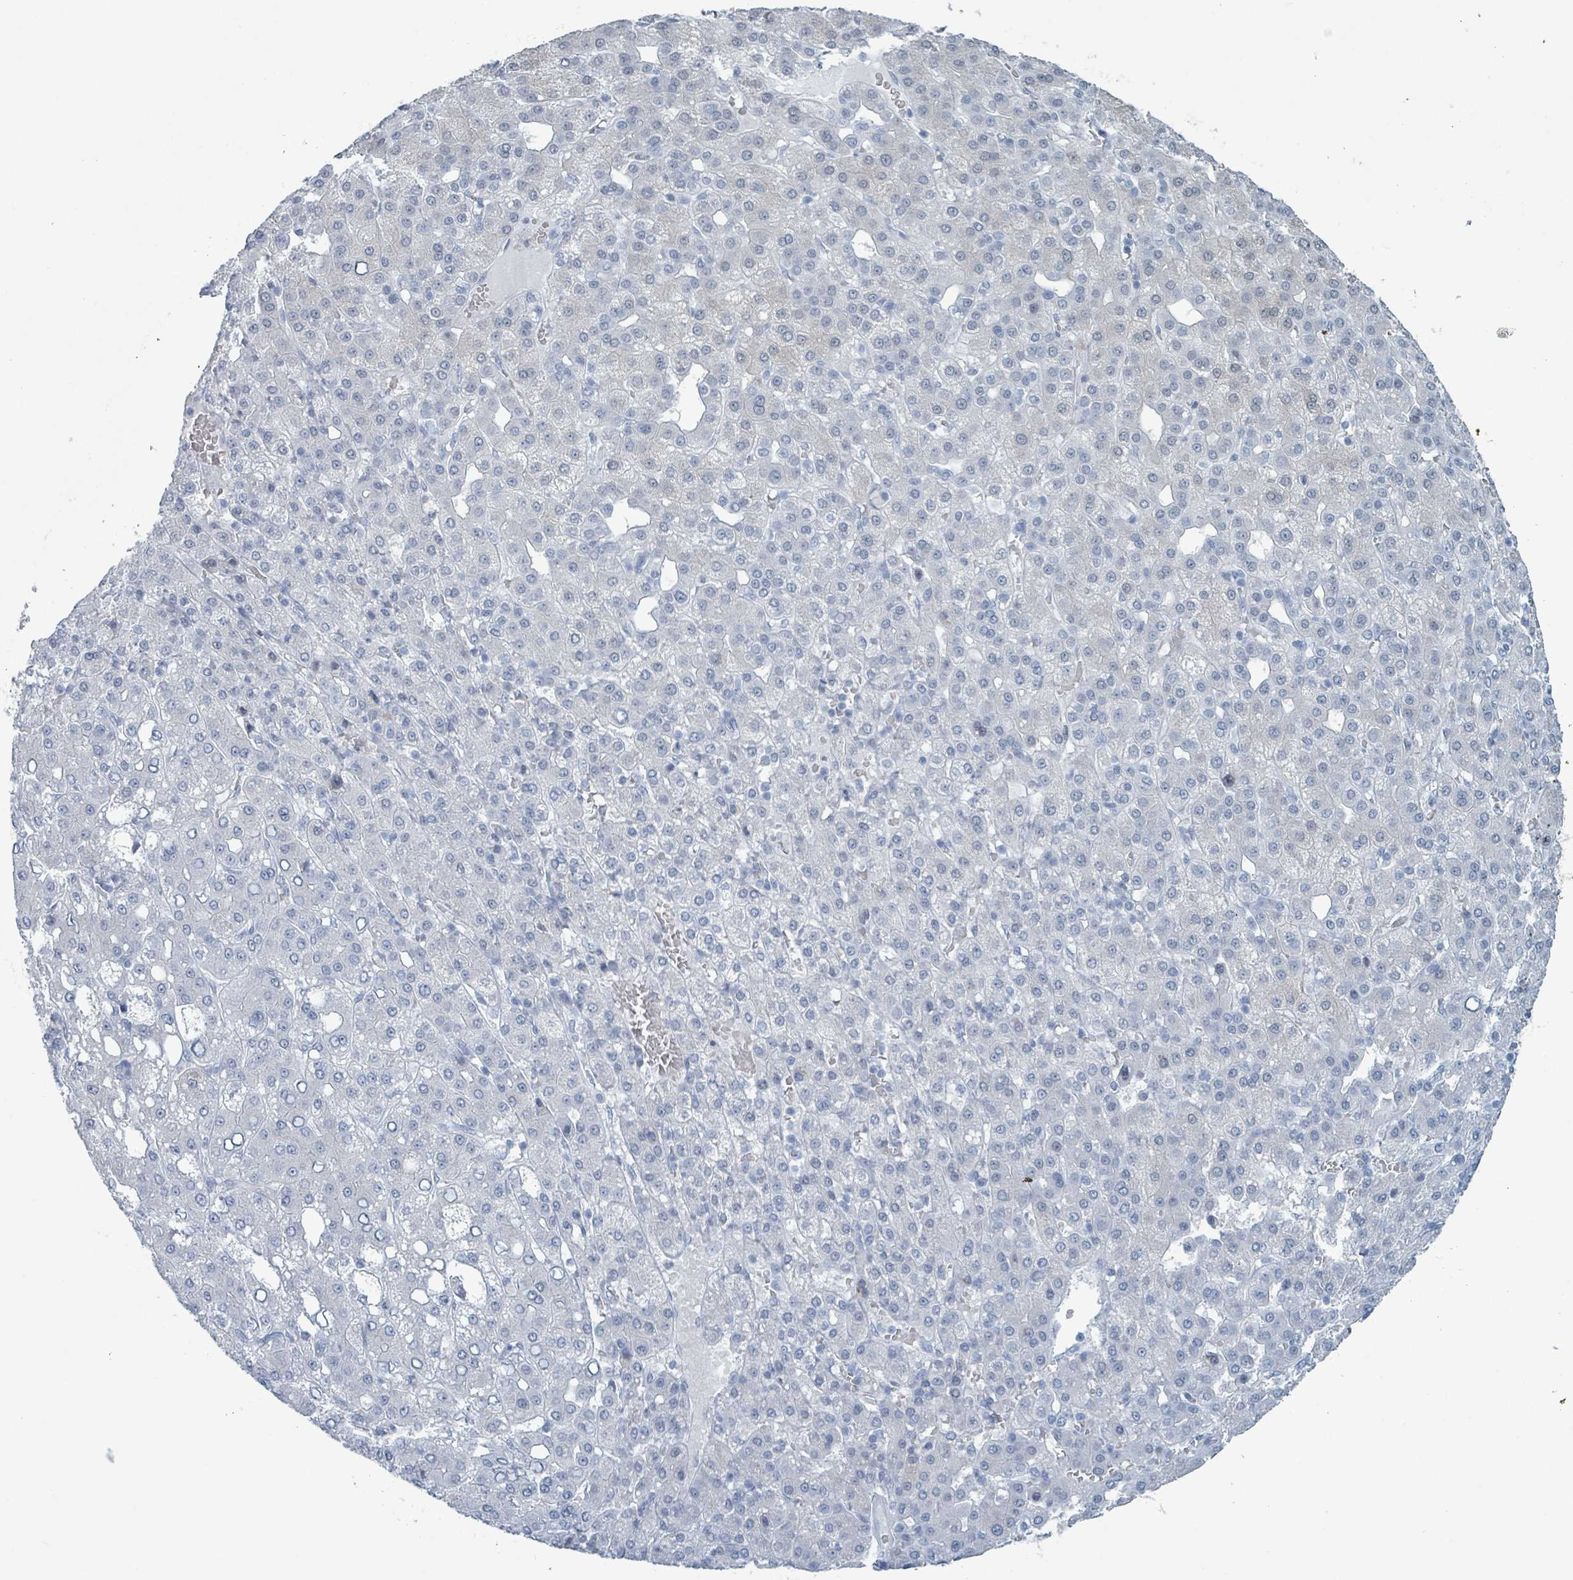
{"staining": {"intensity": "negative", "quantity": "none", "location": "none"}, "tissue": "liver cancer", "cell_type": "Tumor cells", "image_type": "cancer", "snomed": [{"axis": "morphology", "description": "Carcinoma, Hepatocellular, NOS"}, {"axis": "topography", "description": "Liver"}], "caption": "The immunohistochemistry (IHC) micrograph has no significant positivity in tumor cells of hepatocellular carcinoma (liver) tissue.", "gene": "GPR15LG", "patient": {"sex": "male", "age": 65}}